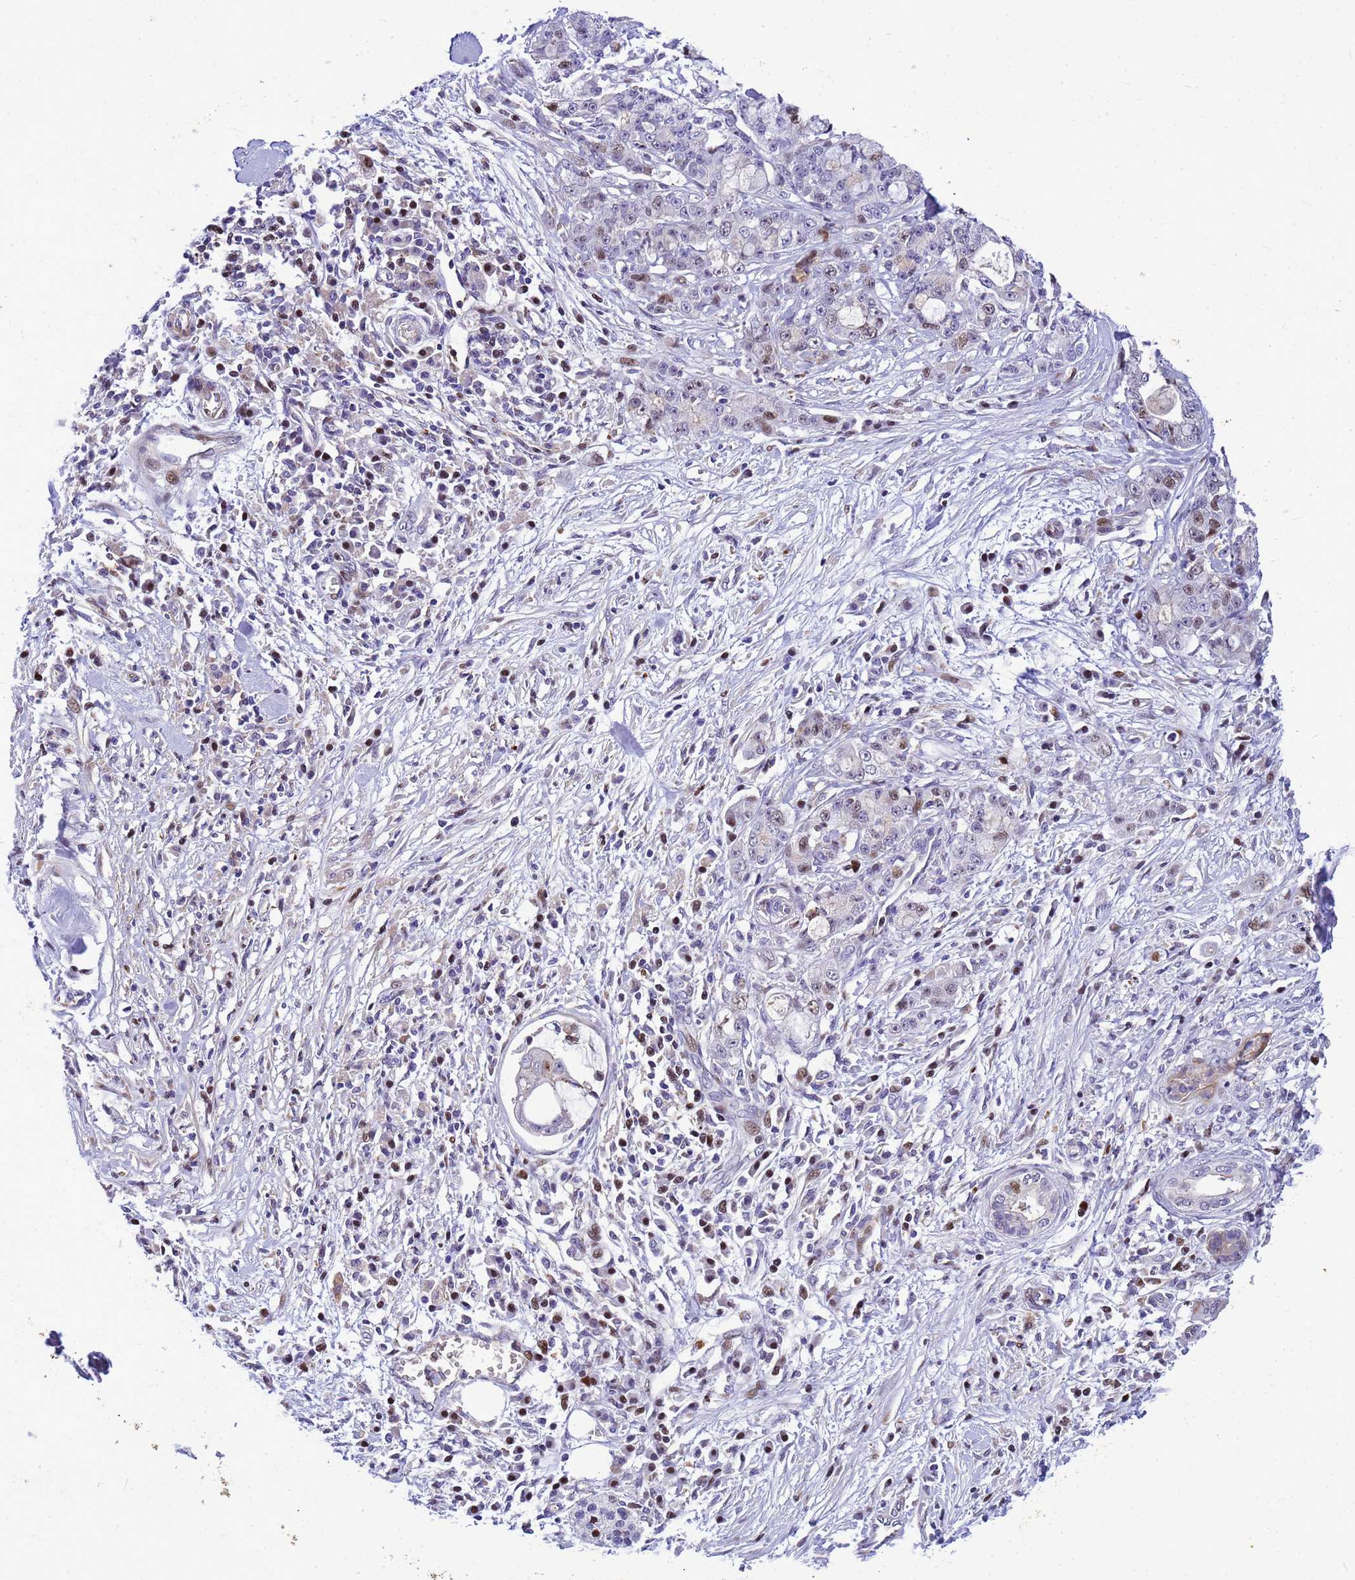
{"staining": {"intensity": "moderate", "quantity": "<25%", "location": "nuclear"}, "tissue": "pancreatic cancer", "cell_type": "Tumor cells", "image_type": "cancer", "snomed": [{"axis": "morphology", "description": "Adenocarcinoma, NOS"}, {"axis": "topography", "description": "Pancreas"}], "caption": "Approximately <25% of tumor cells in pancreatic adenocarcinoma display moderate nuclear protein expression as visualized by brown immunohistochemical staining.", "gene": "ADAMTS7", "patient": {"sex": "female", "age": 73}}